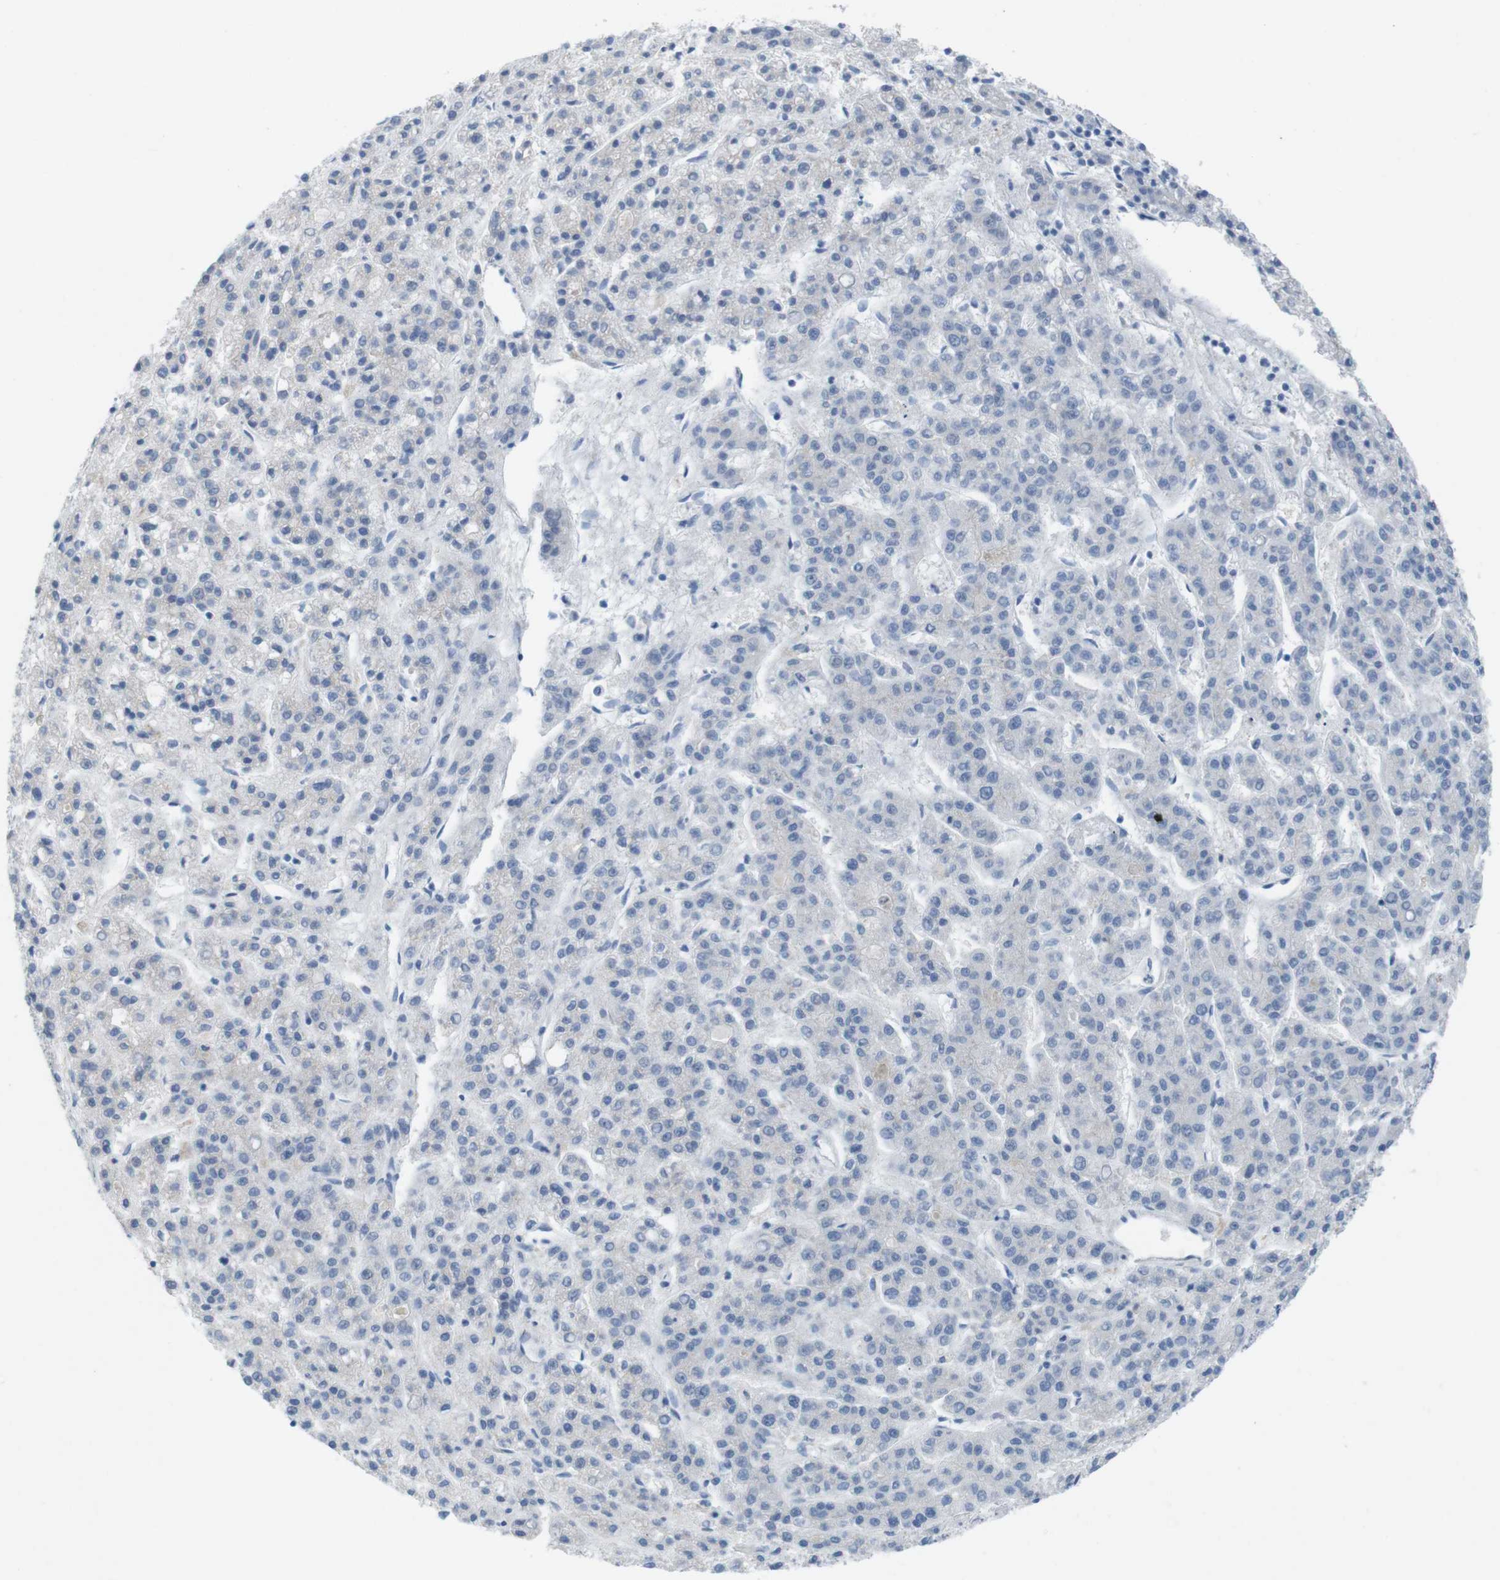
{"staining": {"intensity": "negative", "quantity": "none", "location": "none"}, "tissue": "liver cancer", "cell_type": "Tumor cells", "image_type": "cancer", "snomed": [{"axis": "morphology", "description": "Carcinoma, Hepatocellular, NOS"}, {"axis": "topography", "description": "Liver"}], "caption": "Liver hepatocellular carcinoma was stained to show a protein in brown. There is no significant expression in tumor cells. (Stains: DAB IHC with hematoxylin counter stain, Microscopy: brightfield microscopy at high magnification).", "gene": "GOLGA2", "patient": {"sex": "male", "age": 70}}